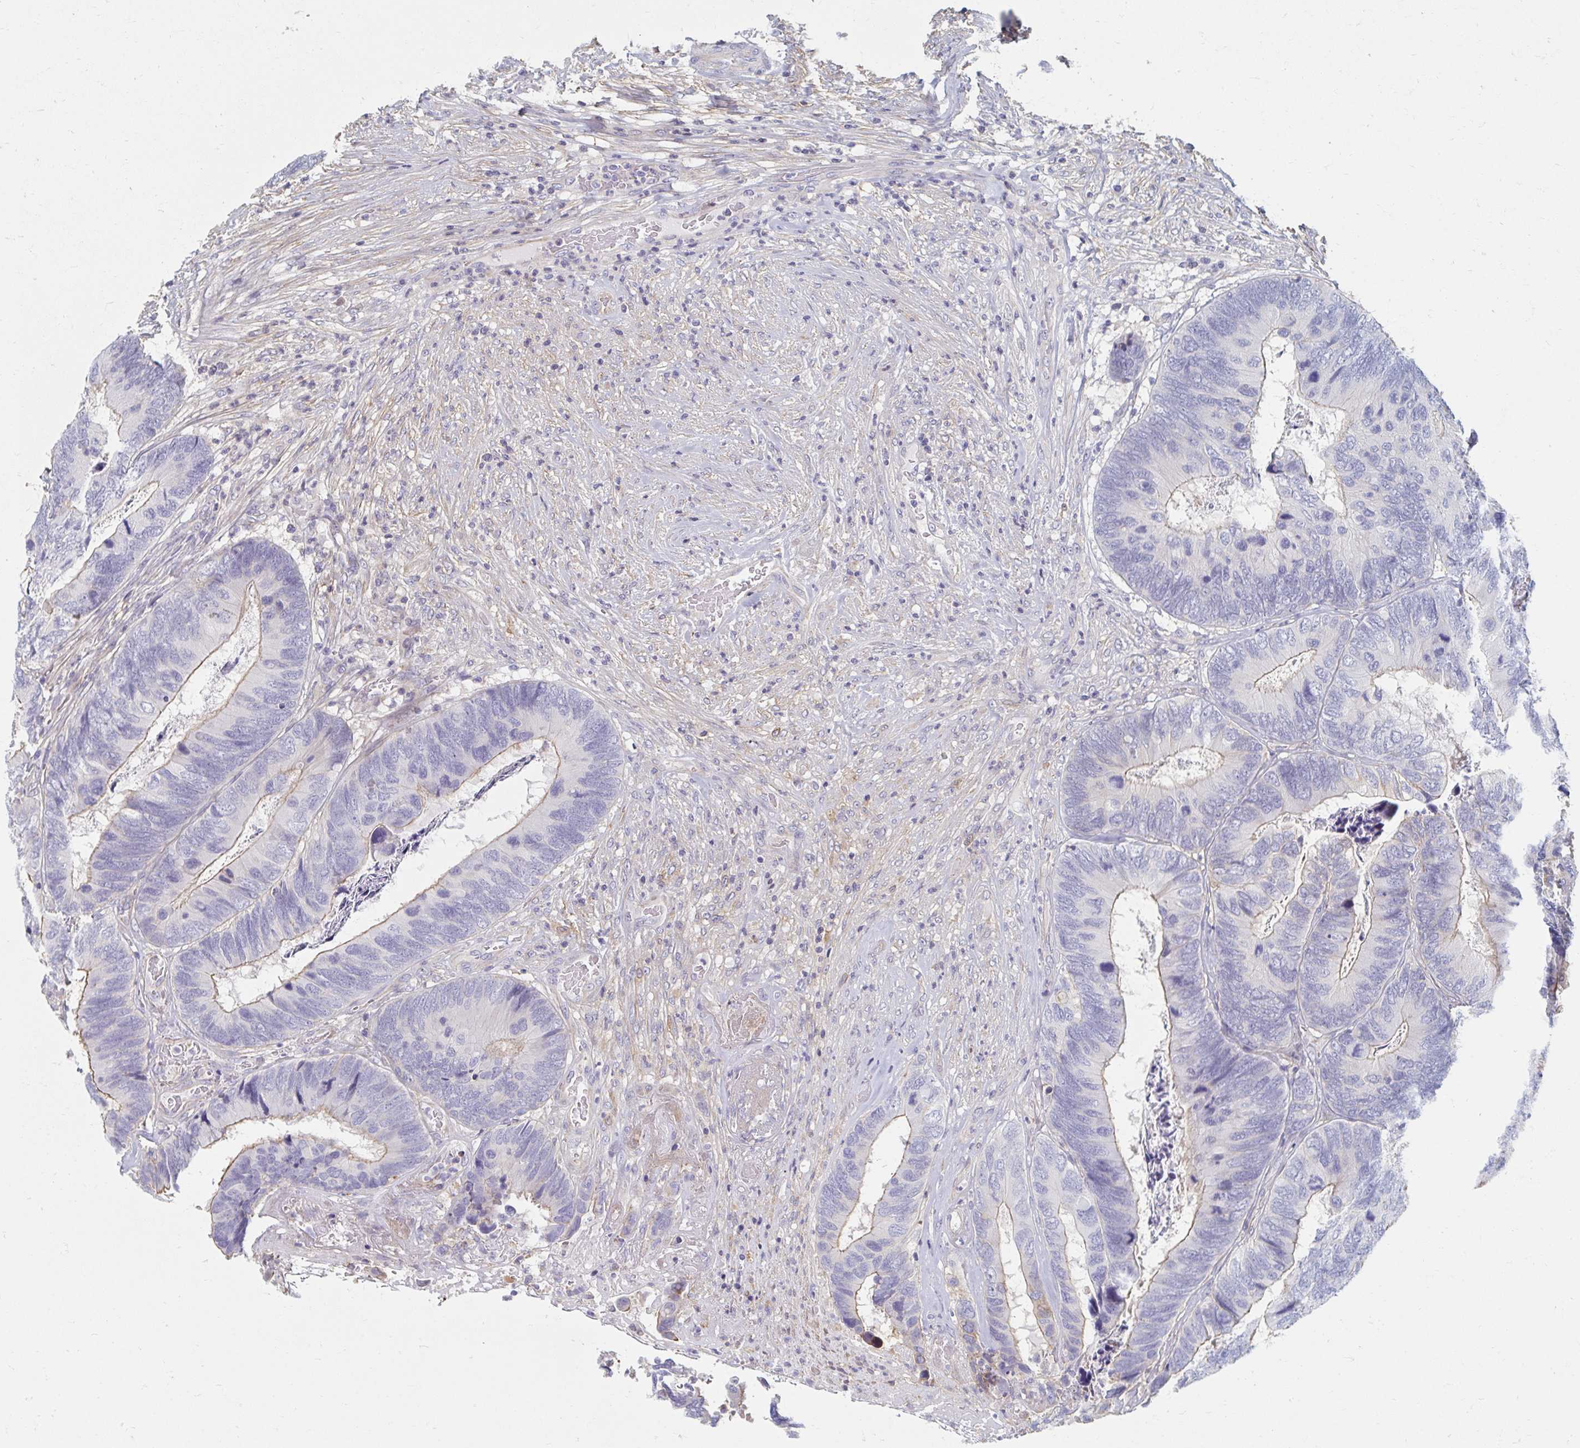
{"staining": {"intensity": "weak", "quantity": "<25%", "location": "cytoplasmic/membranous"}, "tissue": "colorectal cancer", "cell_type": "Tumor cells", "image_type": "cancer", "snomed": [{"axis": "morphology", "description": "Adenocarcinoma, NOS"}, {"axis": "topography", "description": "Colon"}], "caption": "High power microscopy micrograph of an immunohistochemistry photomicrograph of colorectal adenocarcinoma, revealing no significant positivity in tumor cells.", "gene": "MYLK2", "patient": {"sex": "female", "age": 67}}